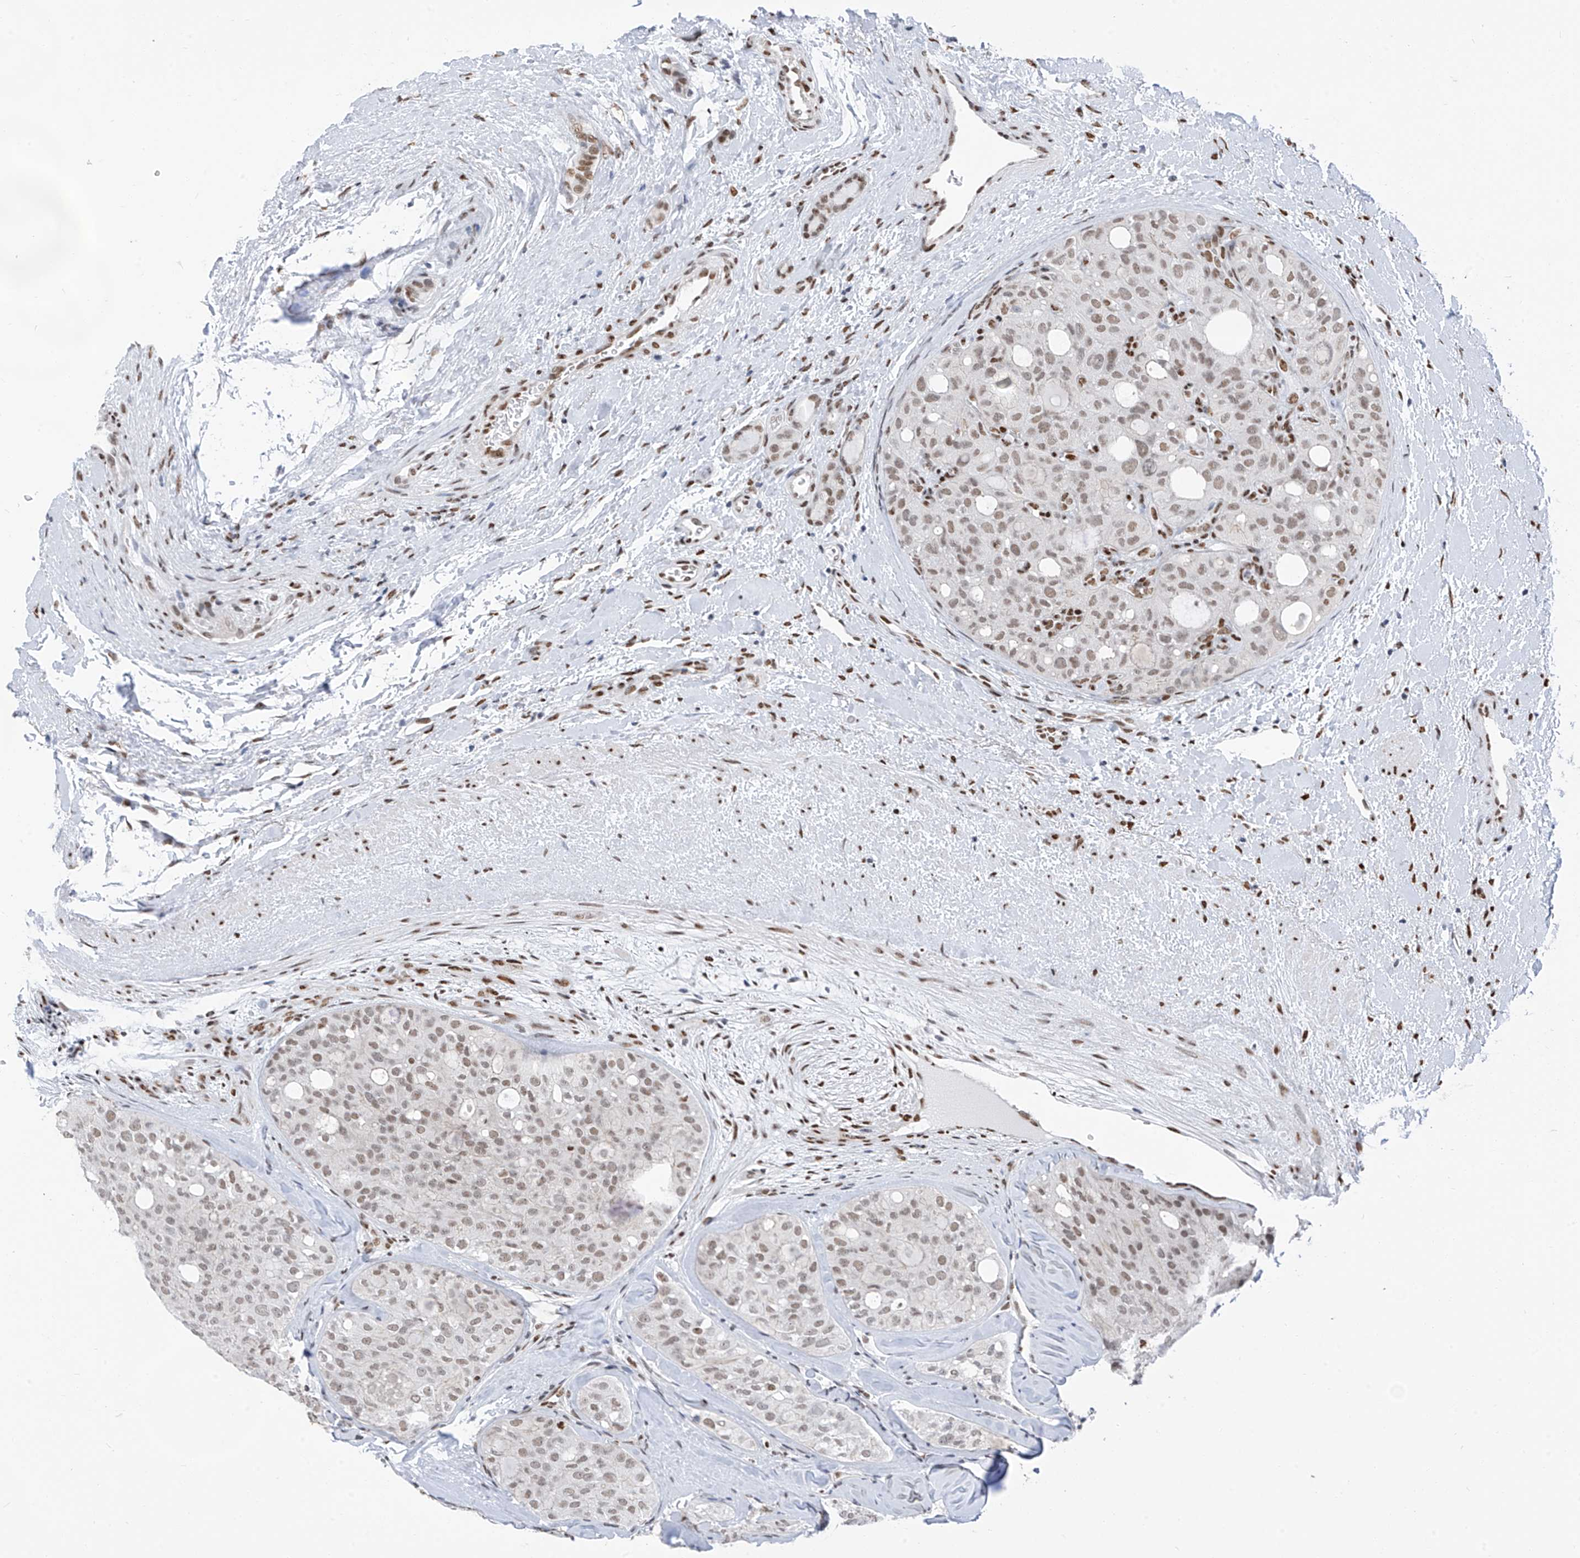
{"staining": {"intensity": "weak", "quantity": ">75%", "location": "nuclear"}, "tissue": "thyroid cancer", "cell_type": "Tumor cells", "image_type": "cancer", "snomed": [{"axis": "morphology", "description": "Follicular adenoma carcinoma, NOS"}, {"axis": "topography", "description": "Thyroid gland"}], "caption": "A brown stain labels weak nuclear expression of a protein in human follicular adenoma carcinoma (thyroid) tumor cells.", "gene": "KHSRP", "patient": {"sex": "male", "age": 75}}